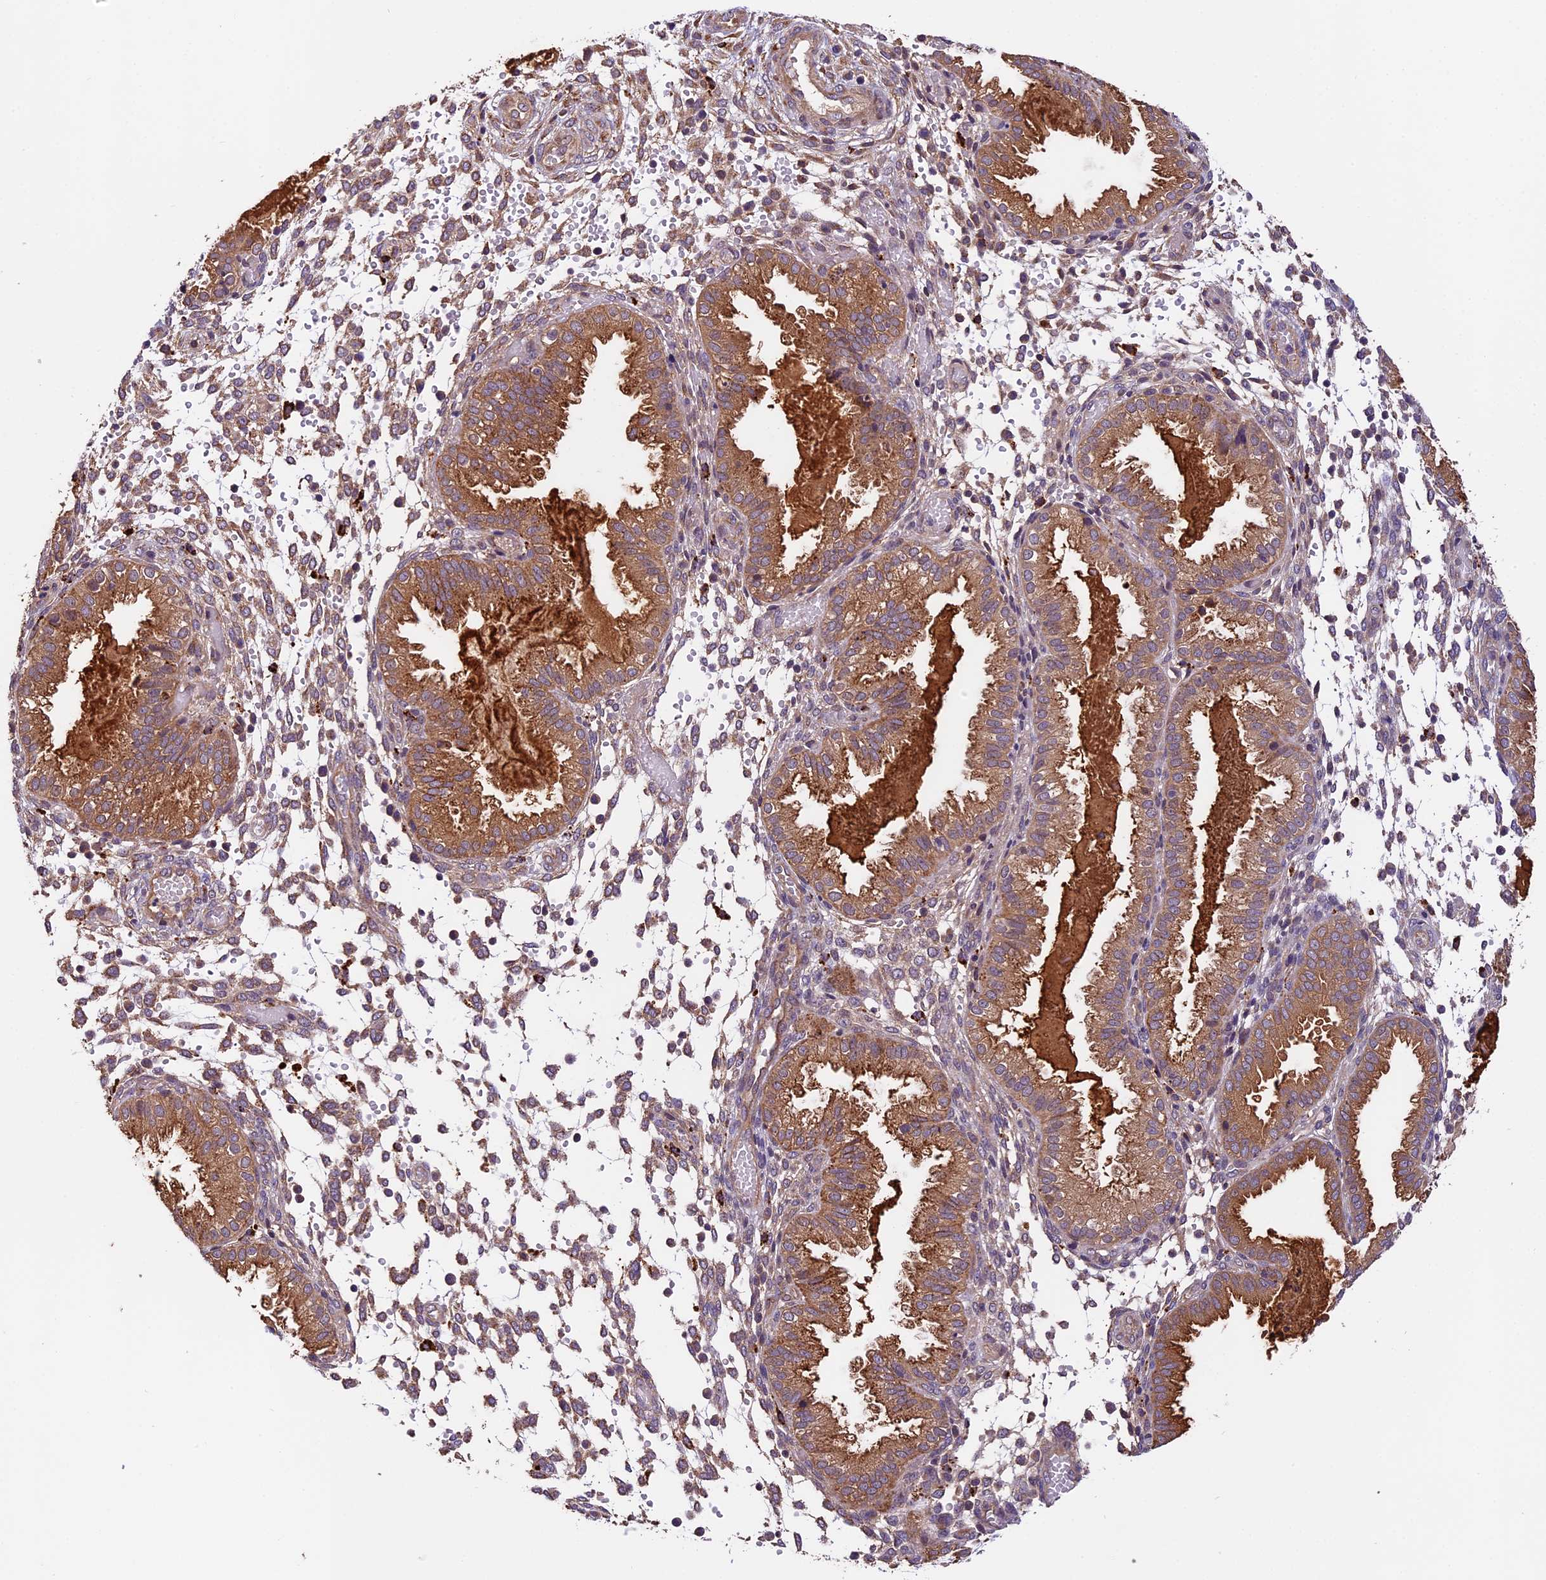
{"staining": {"intensity": "moderate", "quantity": "<25%", "location": "cytoplasmic/membranous"}, "tissue": "endometrium", "cell_type": "Cells in endometrial stroma", "image_type": "normal", "snomed": [{"axis": "morphology", "description": "Normal tissue, NOS"}, {"axis": "topography", "description": "Endometrium"}], "caption": "Immunohistochemistry (IHC) image of normal human endometrium stained for a protein (brown), which displays low levels of moderate cytoplasmic/membranous expression in about <25% of cells in endometrial stroma.", "gene": "COPE", "patient": {"sex": "female", "age": 33}}